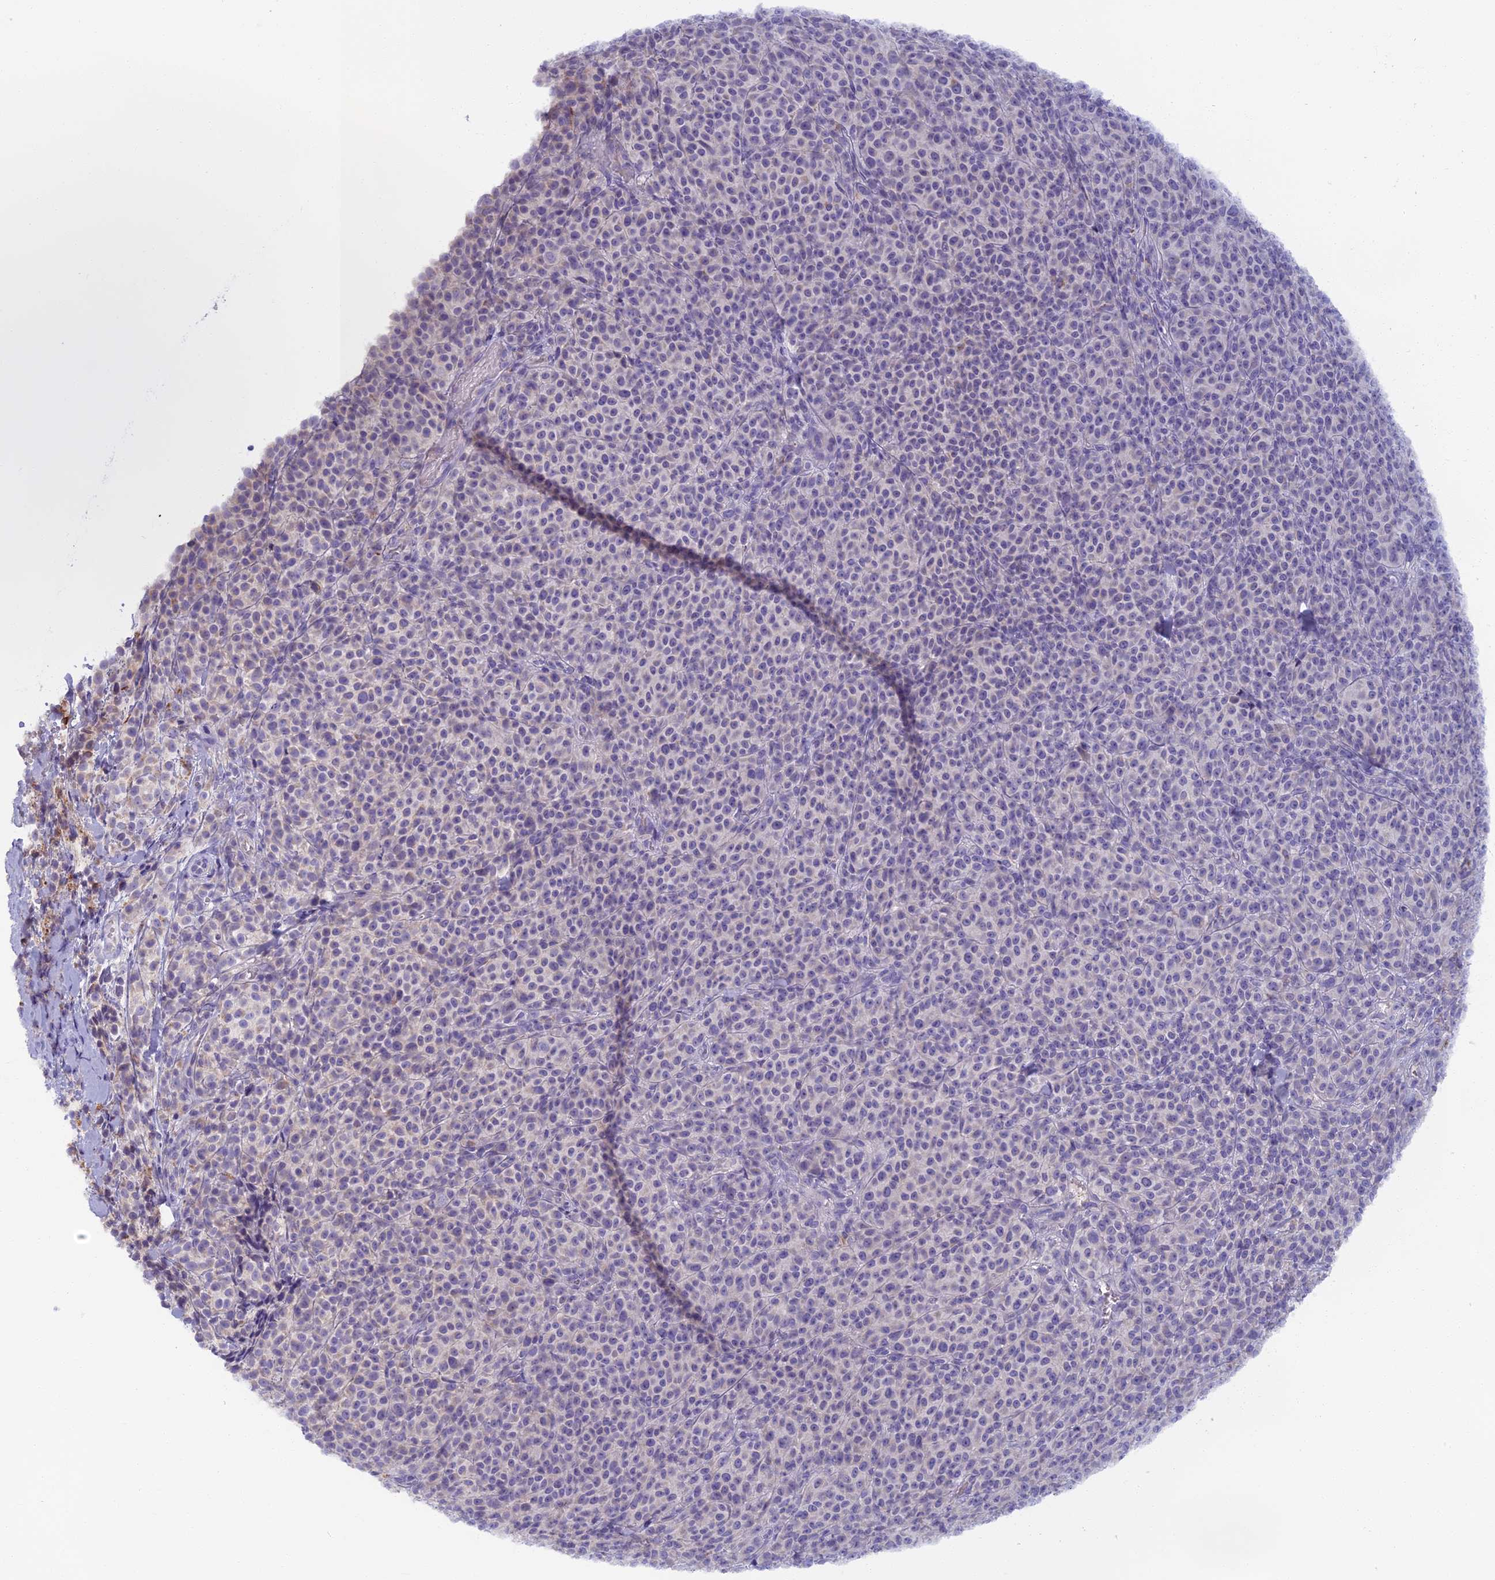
{"staining": {"intensity": "negative", "quantity": "none", "location": "none"}, "tissue": "melanoma", "cell_type": "Tumor cells", "image_type": "cancer", "snomed": [{"axis": "morphology", "description": "Normal tissue, NOS"}, {"axis": "morphology", "description": "Malignant melanoma, NOS"}, {"axis": "topography", "description": "Skin"}], "caption": "Micrograph shows no protein expression in tumor cells of malignant melanoma tissue. (DAB (3,3'-diaminobenzidine) IHC with hematoxylin counter stain).", "gene": "SEMA7A", "patient": {"sex": "female", "age": 34}}